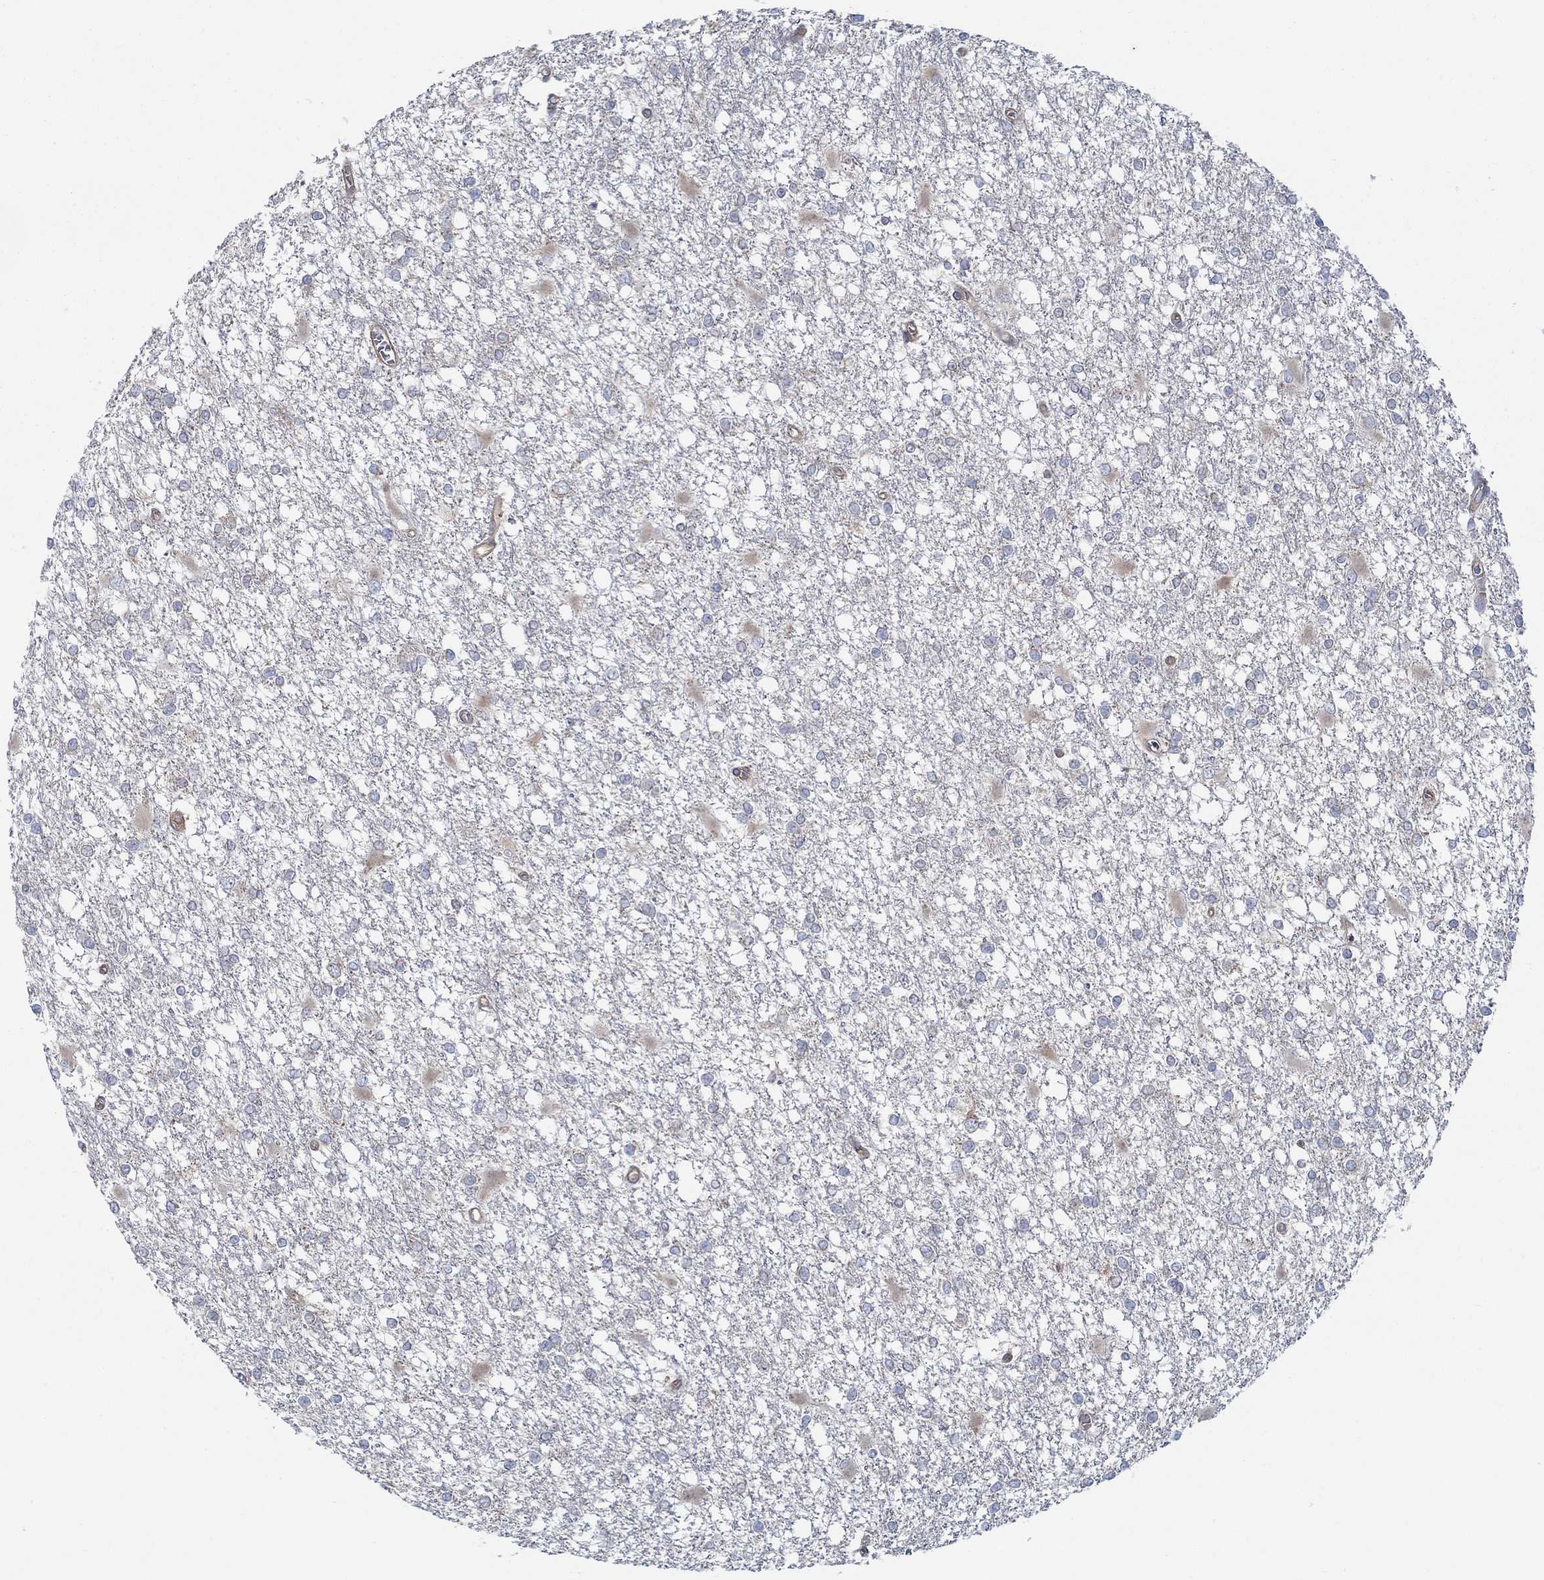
{"staining": {"intensity": "weak", "quantity": "<25%", "location": "cytoplasmic/membranous"}, "tissue": "glioma", "cell_type": "Tumor cells", "image_type": "cancer", "snomed": [{"axis": "morphology", "description": "Glioma, malignant, High grade"}, {"axis": "topography", "description": "Cerebral cortex"}], "caption": "High power microscopy histopathology image of an immunohistochemistry histopathology image of glioma, revealing no significant positivity in tumor cells. The staining is performed using DAB brown chromogen with nuclei counter-stained in using hematoxylin.", "gene": "SPAG9", "patient": {"sex": "male", "age": 79}}